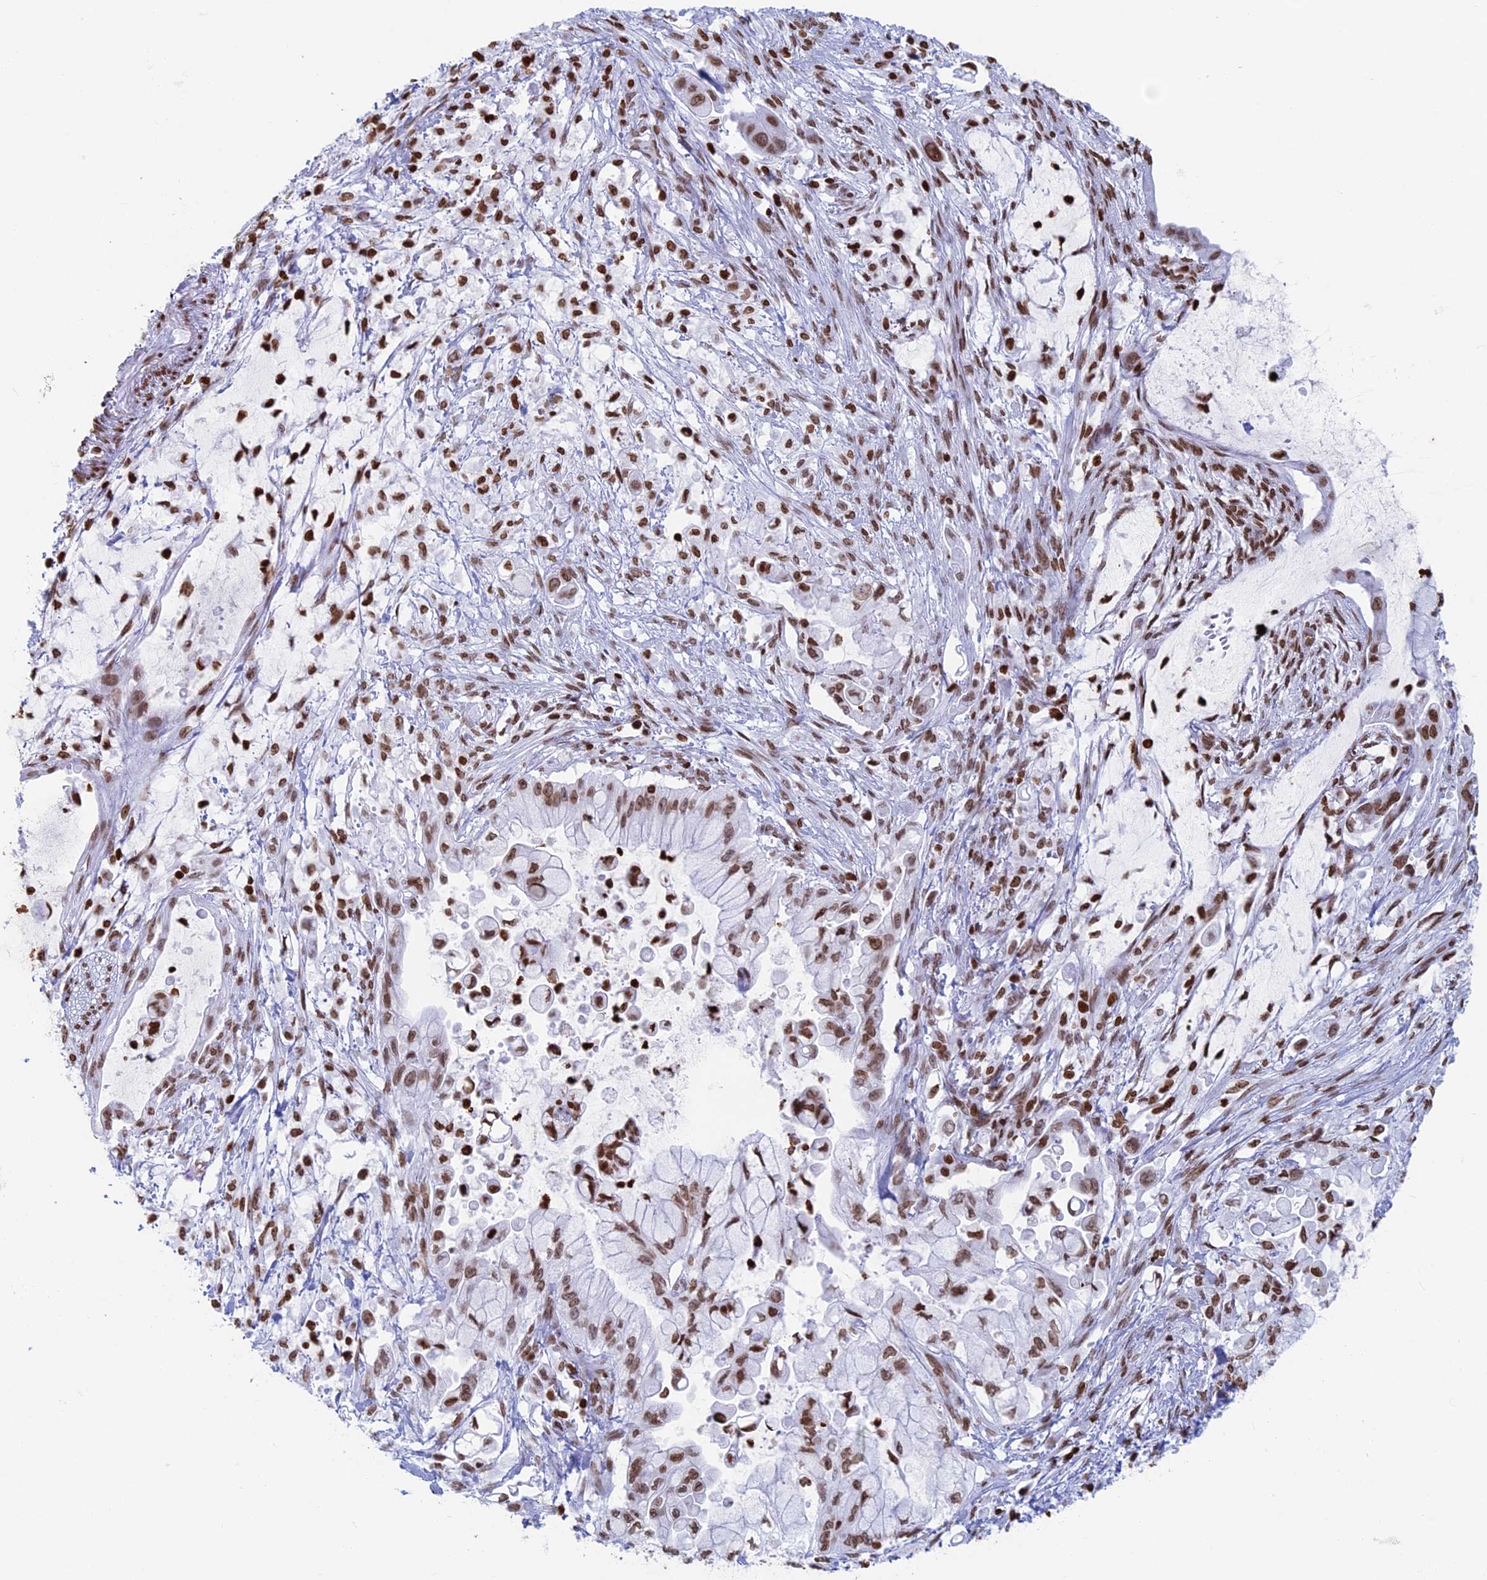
{"staining": {"intensity": "moderate", "quantity": ">75%", "location": "nuclear"}, "tissue": "pancreatic cancer", "cell_type": "Tumor cells", "image_type": "cancer", "snomed": [{"axis": "morphology", "description": "Adenocarcinoma, NOS"}, {"axis": "topography", "description": "Pancreas"}], "caption": "Human pancreatic cancer (adenocarcinoma) stained with a protein marker displays moderate staining in tumor cells.", "gene": "APOBEC3A", "patient": {"sex": "male", "age": 48}}